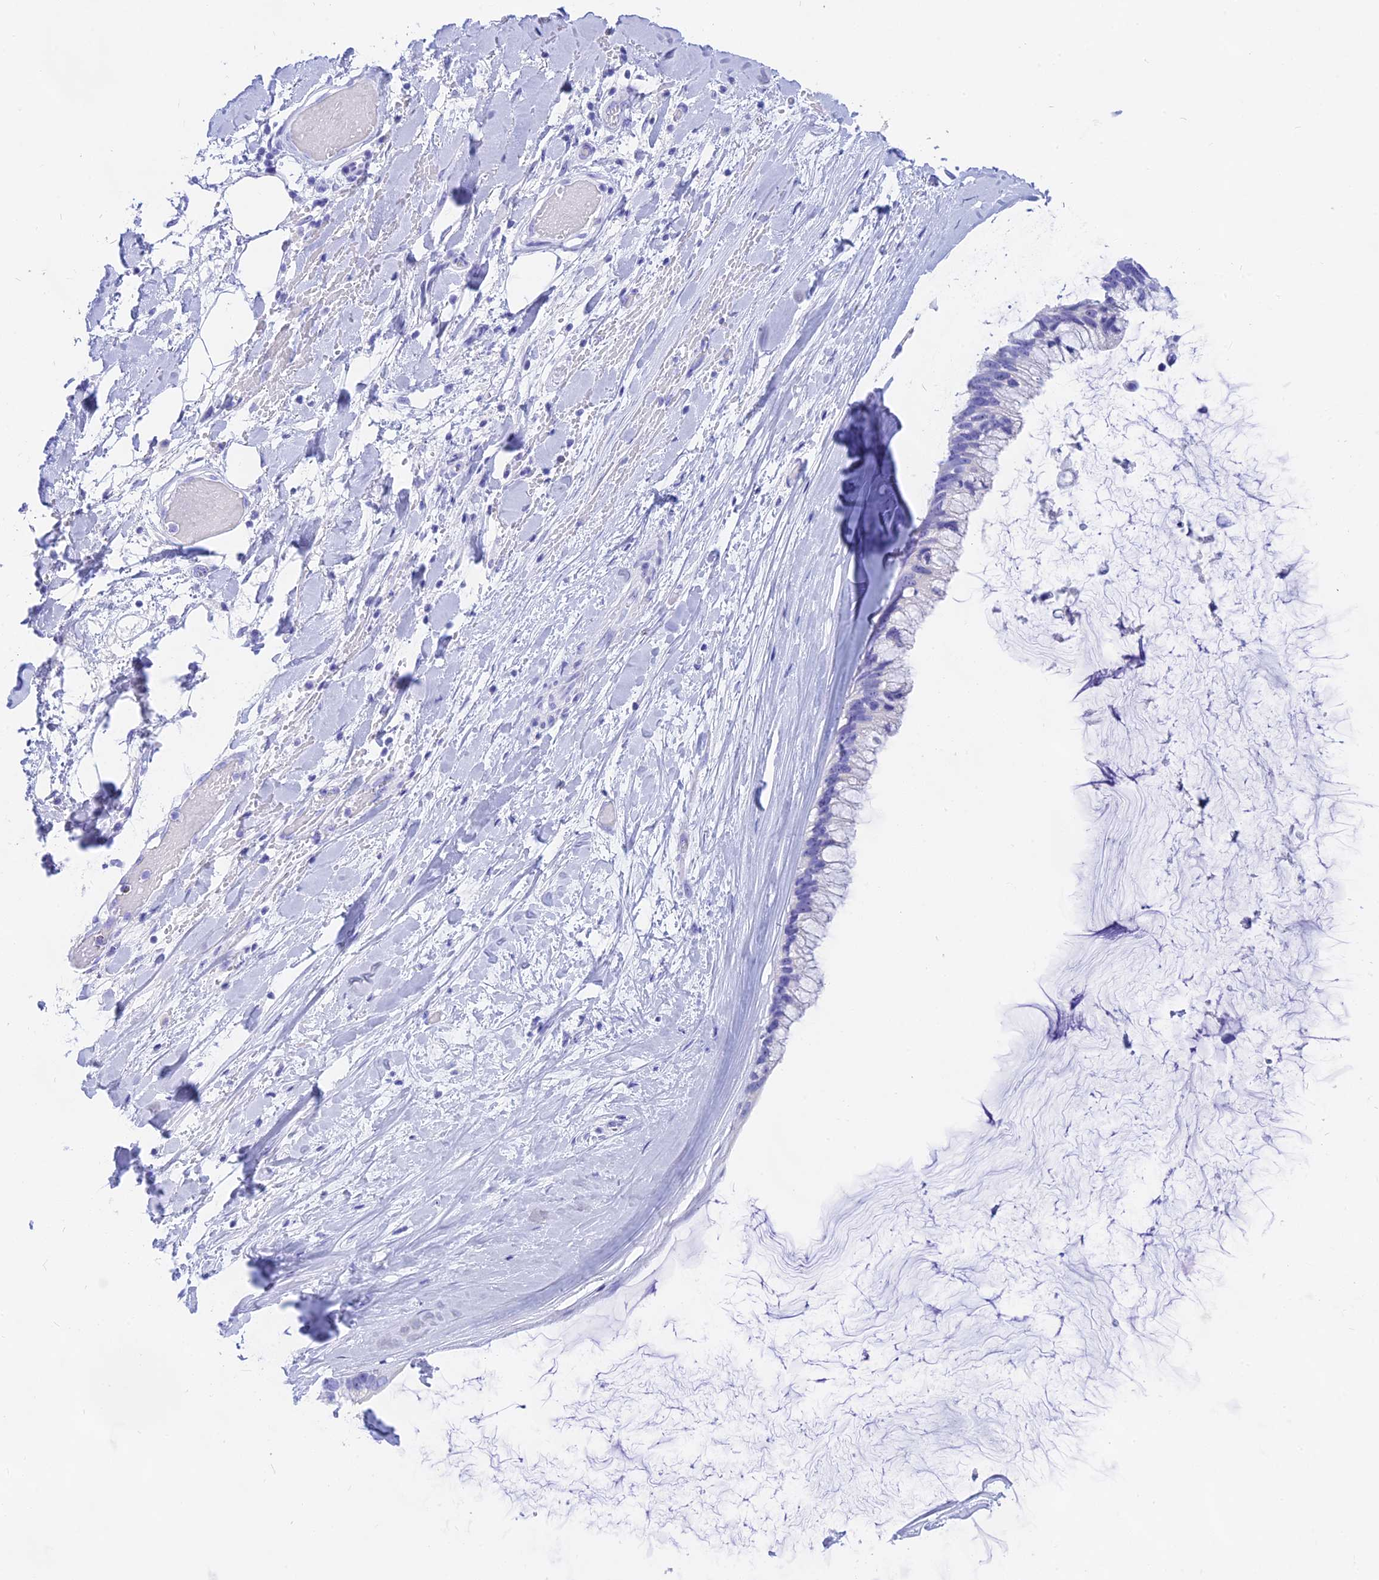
{"staining": {"intensity": "negative", "quantity": "none", "location": "none"}, "tissue": "ovarian cancer", "cell_type": "Tumor cells", "image_type": "cancer", "snomed": [{"axis": "morphology", "description": "Cystadenocarcinoma, mucinous, NOS"}, {"axis": "topography", "description": "Ovary"}], "caption": "Mucinous cystadenocarcinoma (ovarian) was stained to show a protein in brown. There is no significant positivity in tumor cells.", "gene": "ISCA1", "patient": {"sex": "female", "age": 39}}